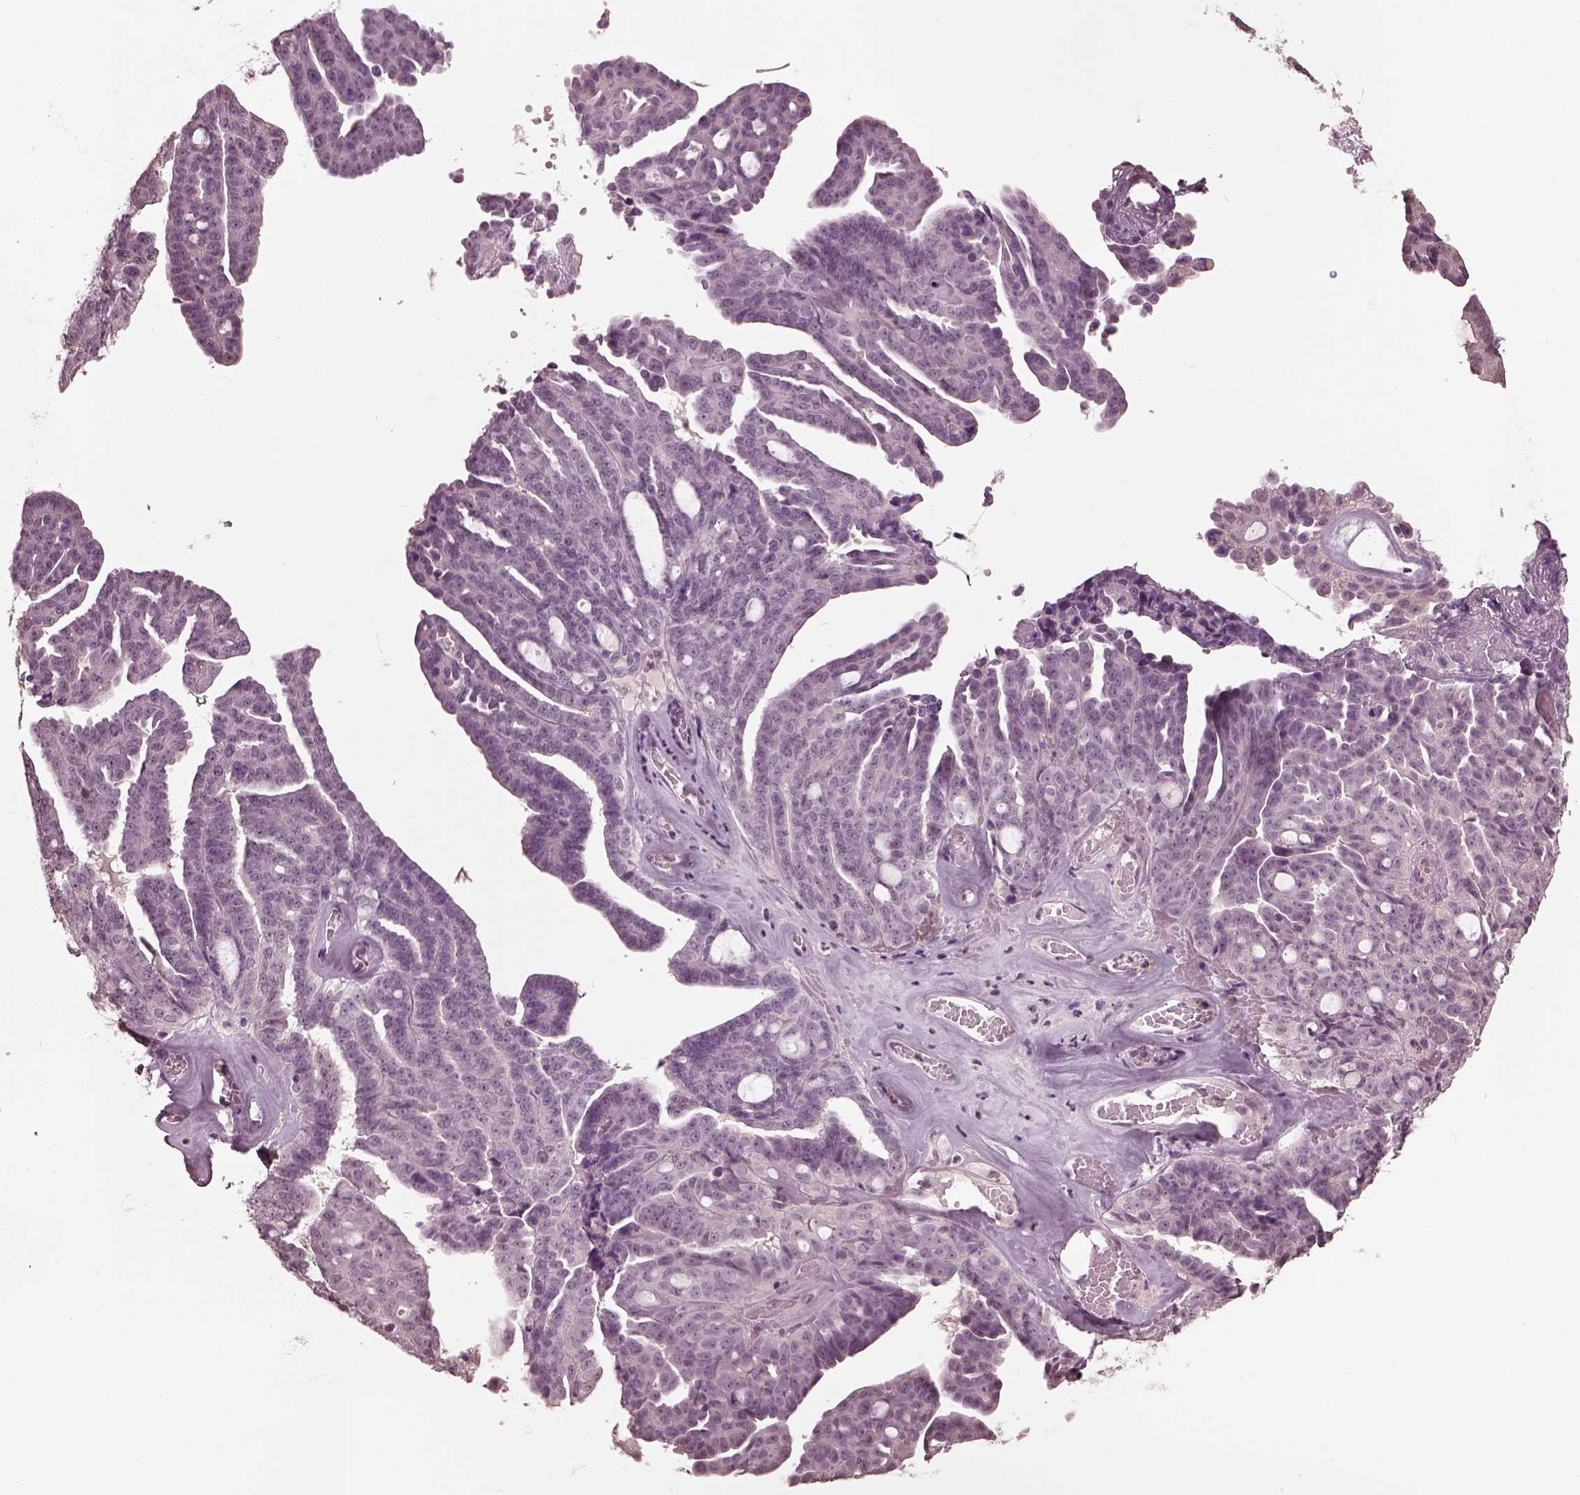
{"staining": {"intensity": "negative", "quantity": "none", "location": "none"}, "tissue": "ovarian cancer", "cell_type": "Tumor cells", "image_type": "cancer", "snomed": [{"axis": "morphology", "description": "Cystadenocarcinoma, serous, NOS"}, {"axis": "topography", "description": "Ovary"}], "caption": "The immunohistochemistry micrograph has no significant positivity in tumor cells of ovarian serous cystadenocarcinoma tissue.", "gene": "TSKS", "patient": {"sex": "female", "age": 71}}